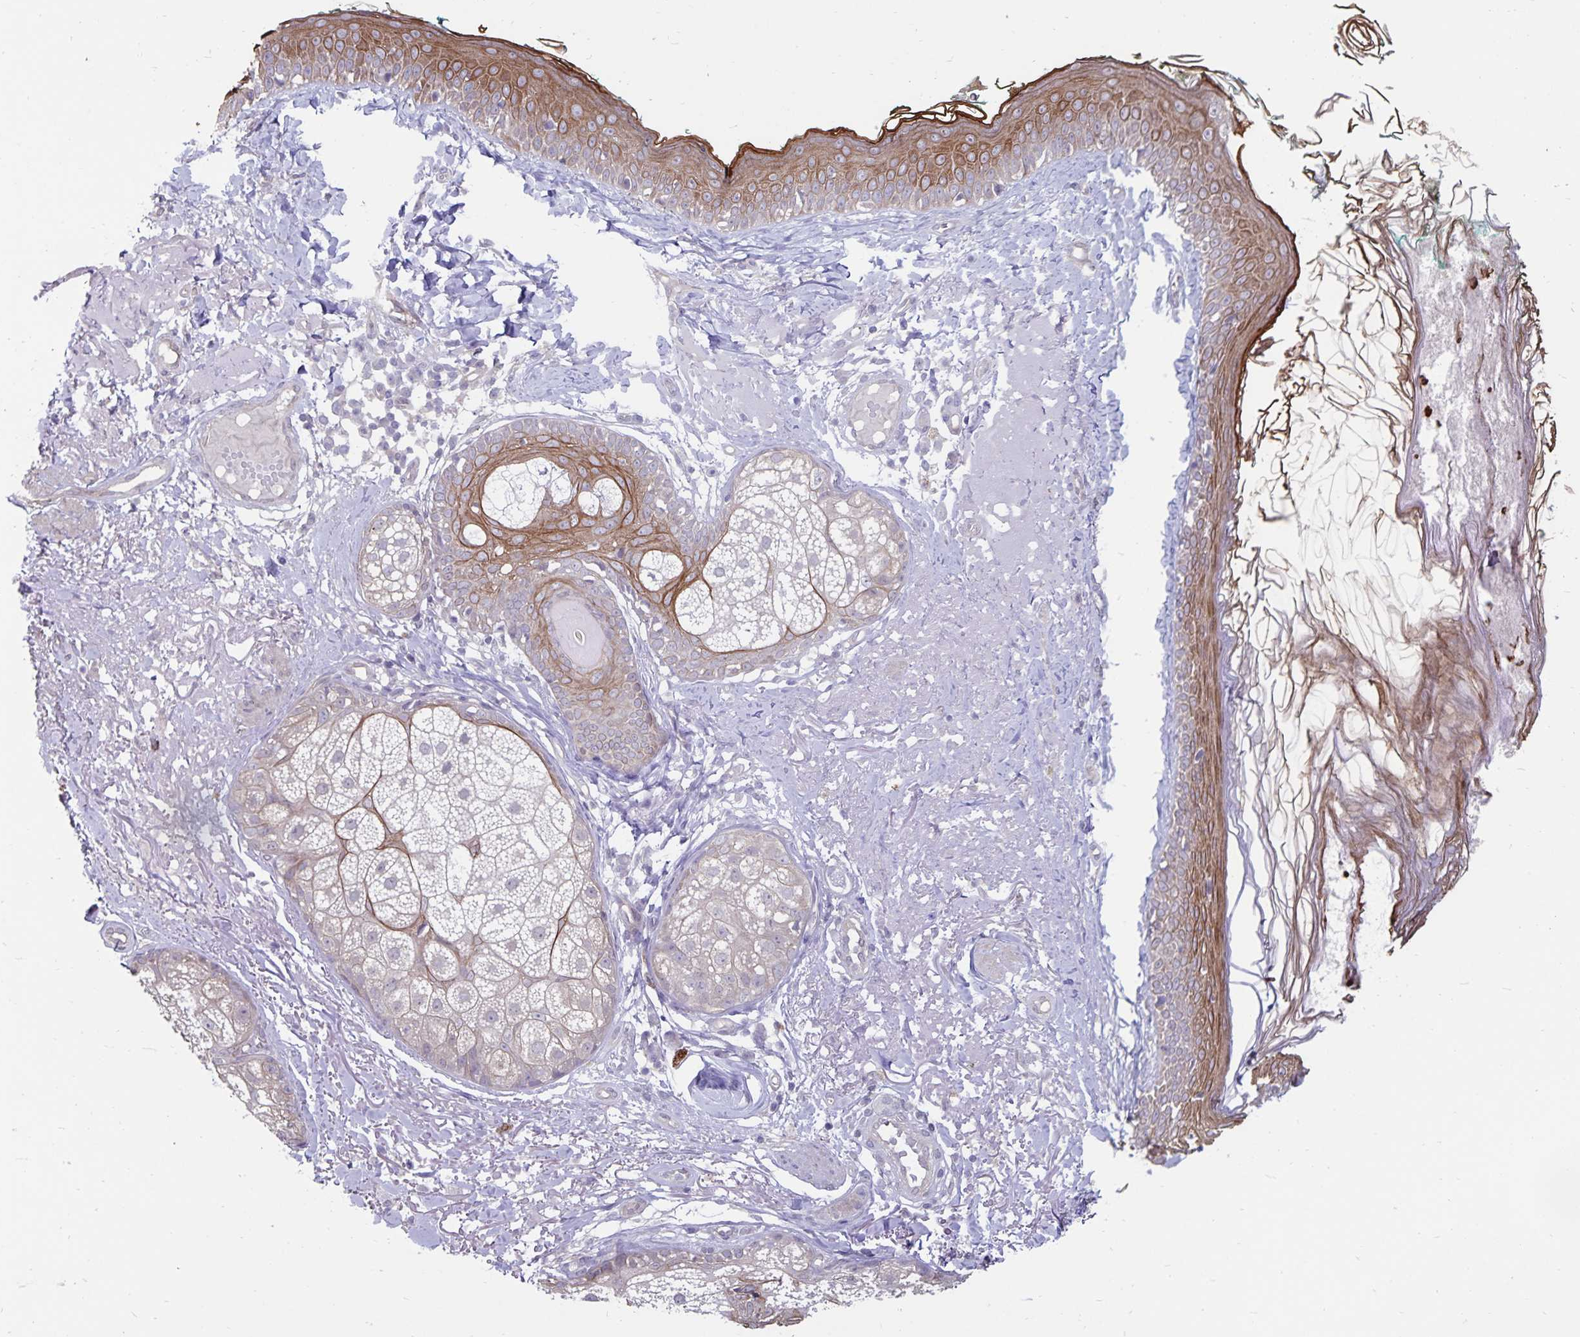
{"staining": {"intensity": "negative", "quantity": "none", "location": "none"}, "tissue": "skin", "cell_type": "Fibroblasts", "image_type": "normal", "snomed": [{"axis": "morphology", "description": "Normal tissue, NOS"}, {"axis": "topography", "description": "Skin"}], "caption": "Fibroblasts are negative for brown protein staining in benign skin. (Brightfield microscopy of DAB immunohistochemistry at high magnification).", "gene": "CDKN2B", "patient": {"sex": "male", "age": 73}}